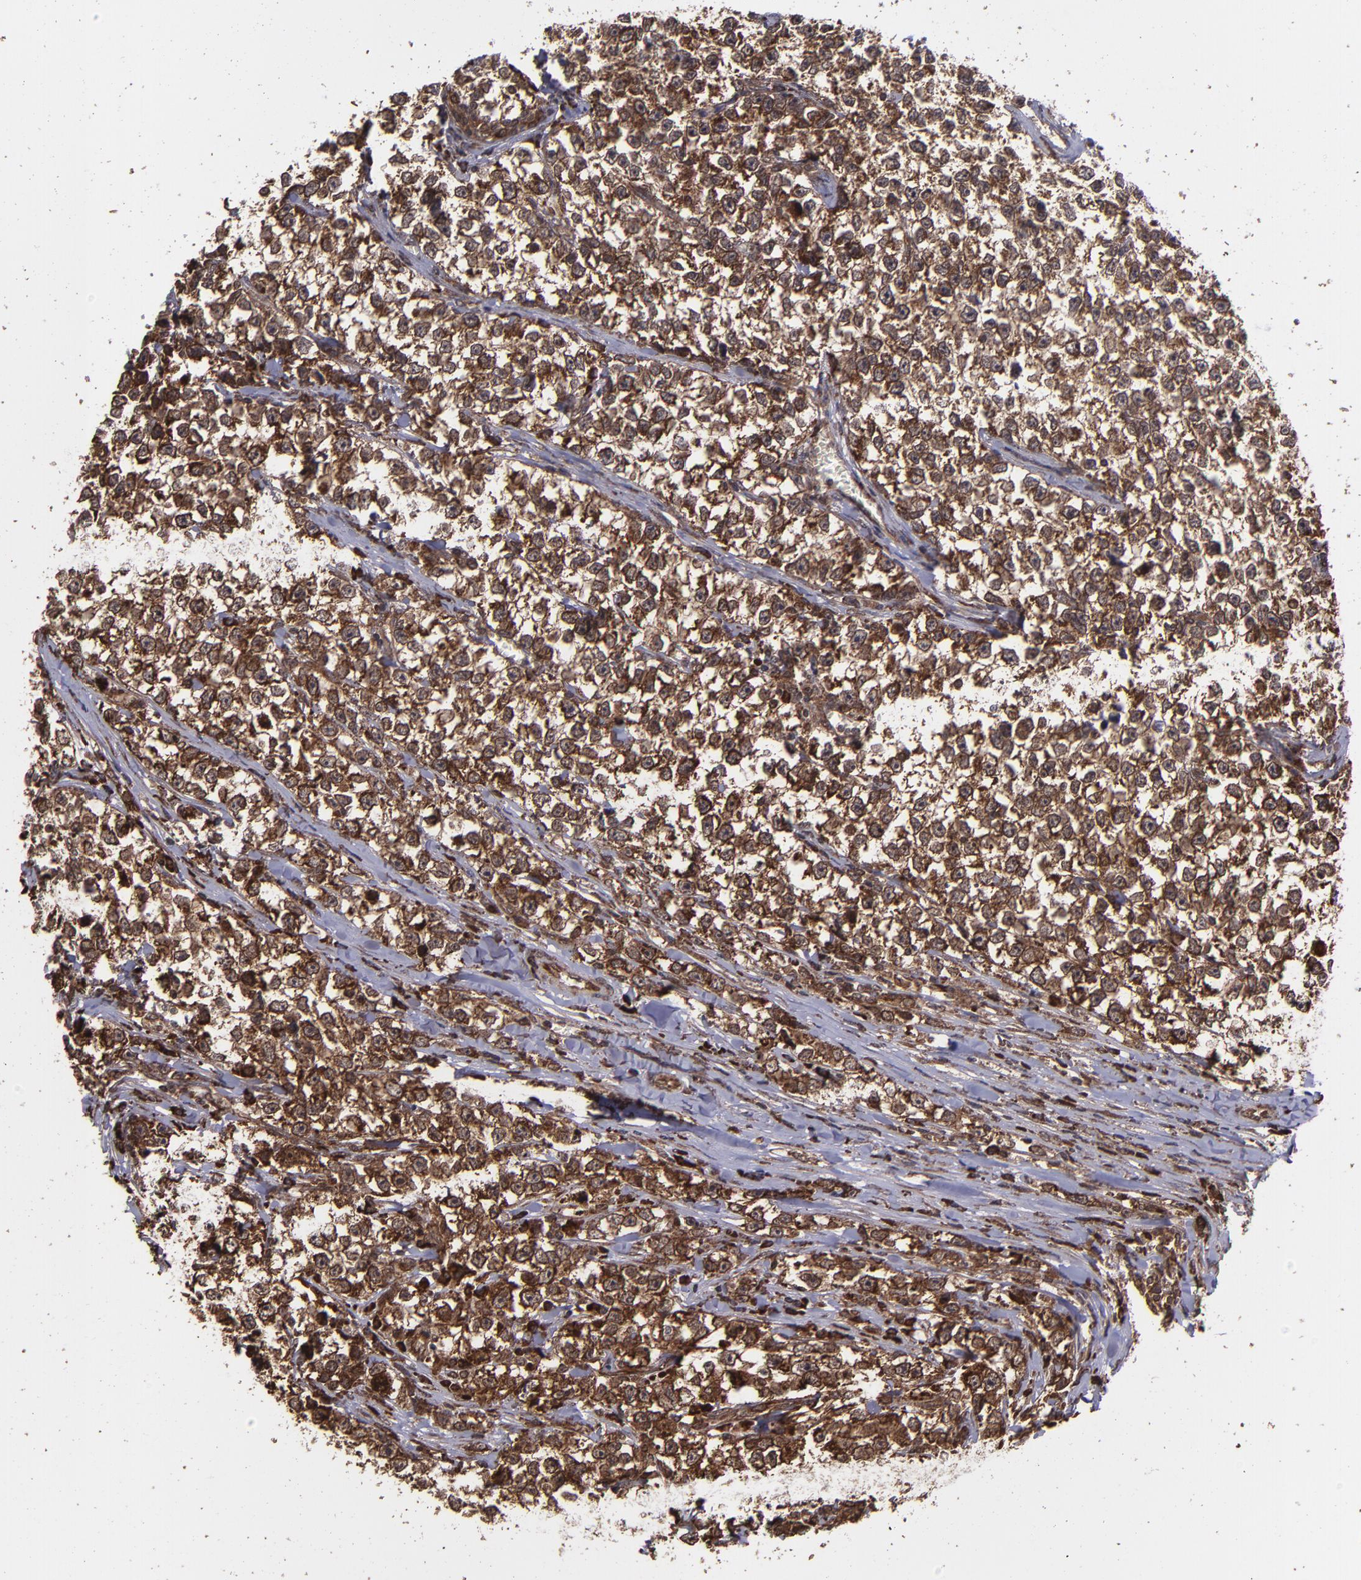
{"staining": {"intensity": "strong", "quantity": ">75%", "location": "cytoplasmic/membranous,nuclear"}, "tissue": "testis cancer", "cell_type": "Tumor cells", "image_type": "cancer", "snomed": [{"axis": "morphology", "description": "Seminoma, NOS"}, {"axis": "morphology", "description": "Carcinoma, Embryonal, NOS"}, {"axis": "topography", "description": "Testis"}], "caption": "DAB immunohistochemical staining of testis embryonal carcinoma demonstrates strong cytoplasmic/membranous and nuclear protein staining in approximately >75% of tumor cells. (DAB (3,3'-diaminobenzidine) IHC with brightfield microscopy, high magnification).", "gene": "EIF4ENIF1", "patient": {"sex": "male", "age": 30}}